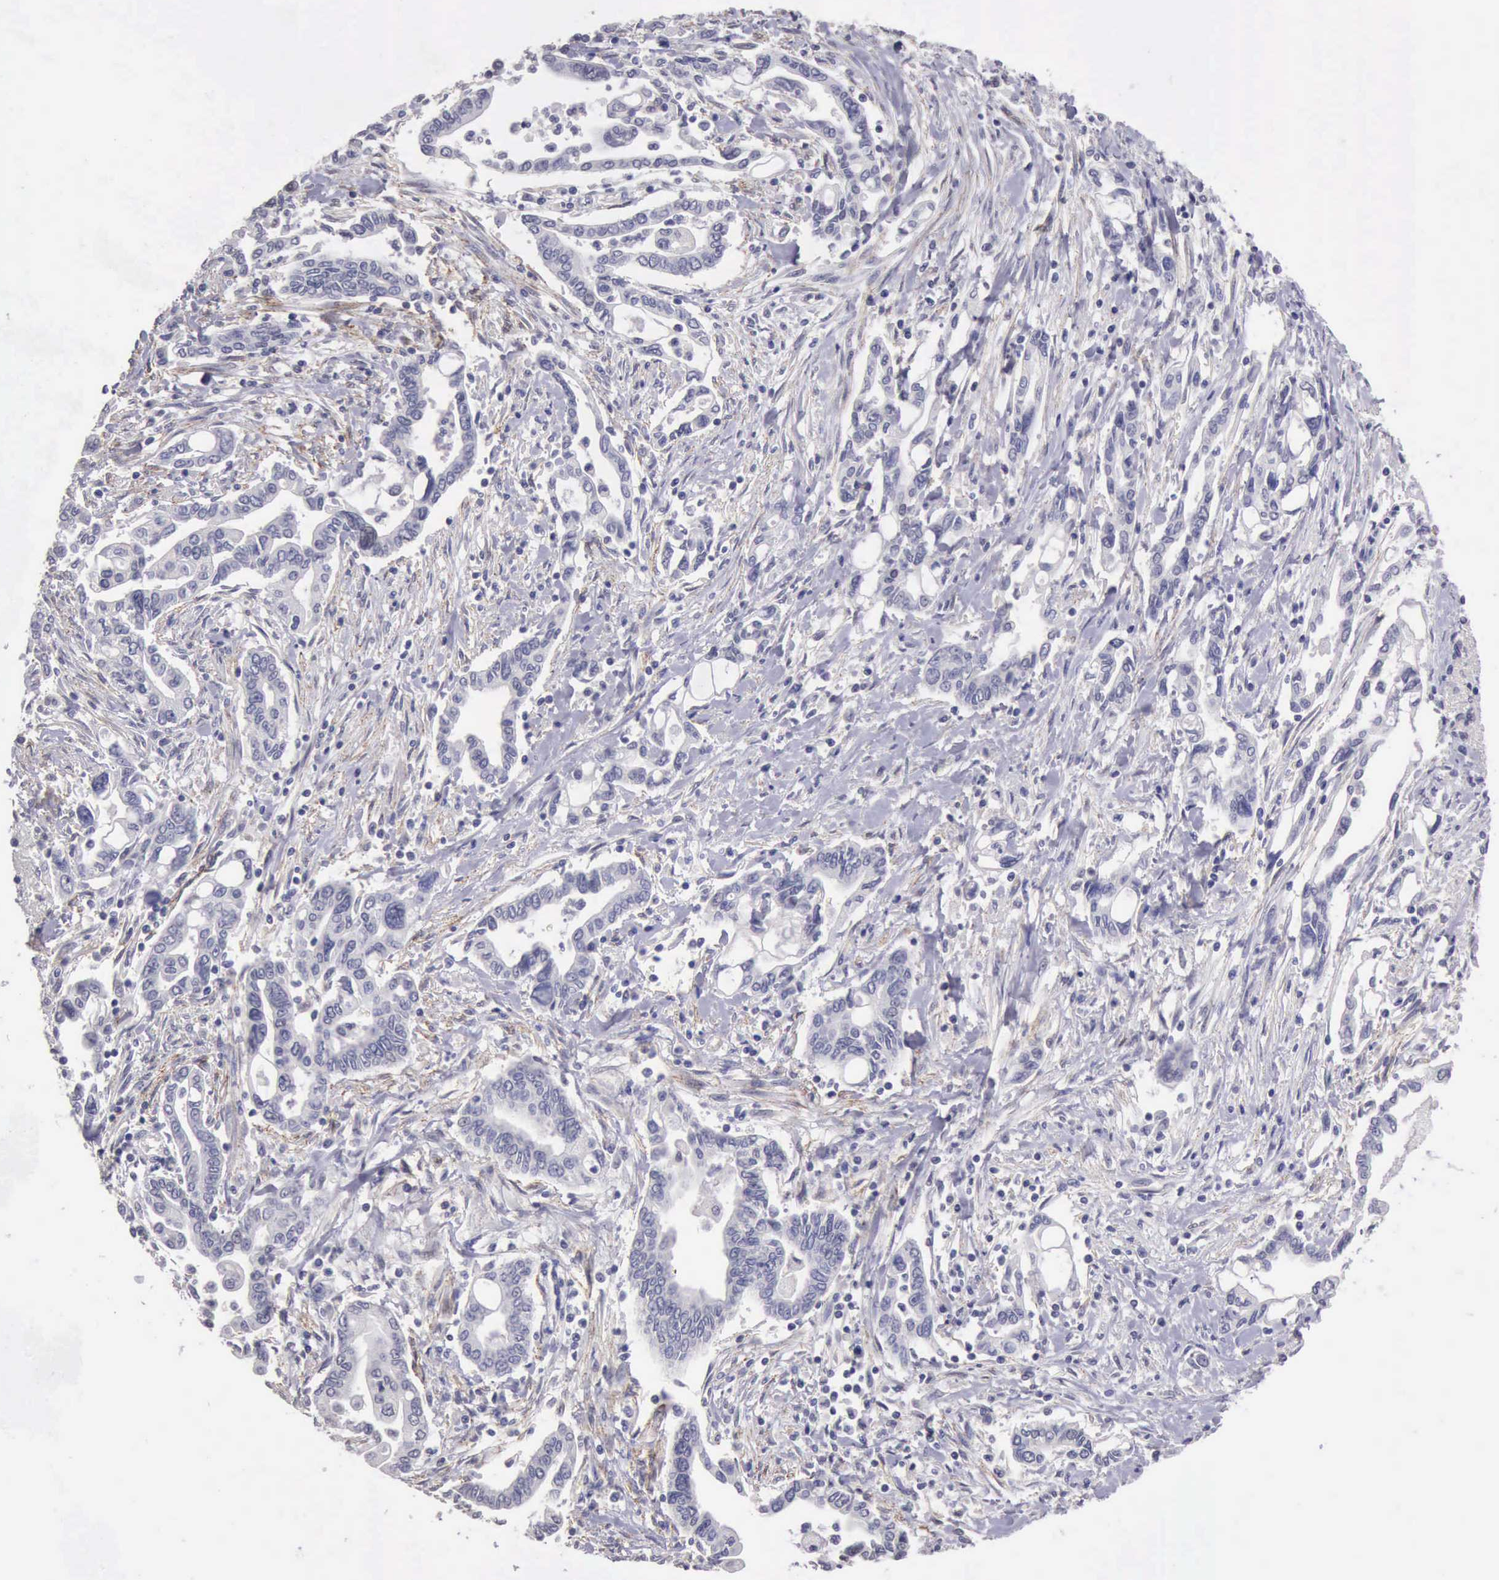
{"staining": {"intensity": "negative", "quantity": "none", "location": "none"}, "tissue": "pancreatic cancer", "cell_type": "Tumor cells", "image_type": "cancer", "snomed": [{"axis": "morphology", "description": "Adenocarcinoma, NOS"}, {"axis": "topography", "description": "Pancreas"}], "caption": "Pancreatic cancer (adenocarcinoma) was stained to show a protein in brown. There is no significant positivity in tumor cells.", "gene": "KCND1", "patient": {"sex": "female", "age": 57}}